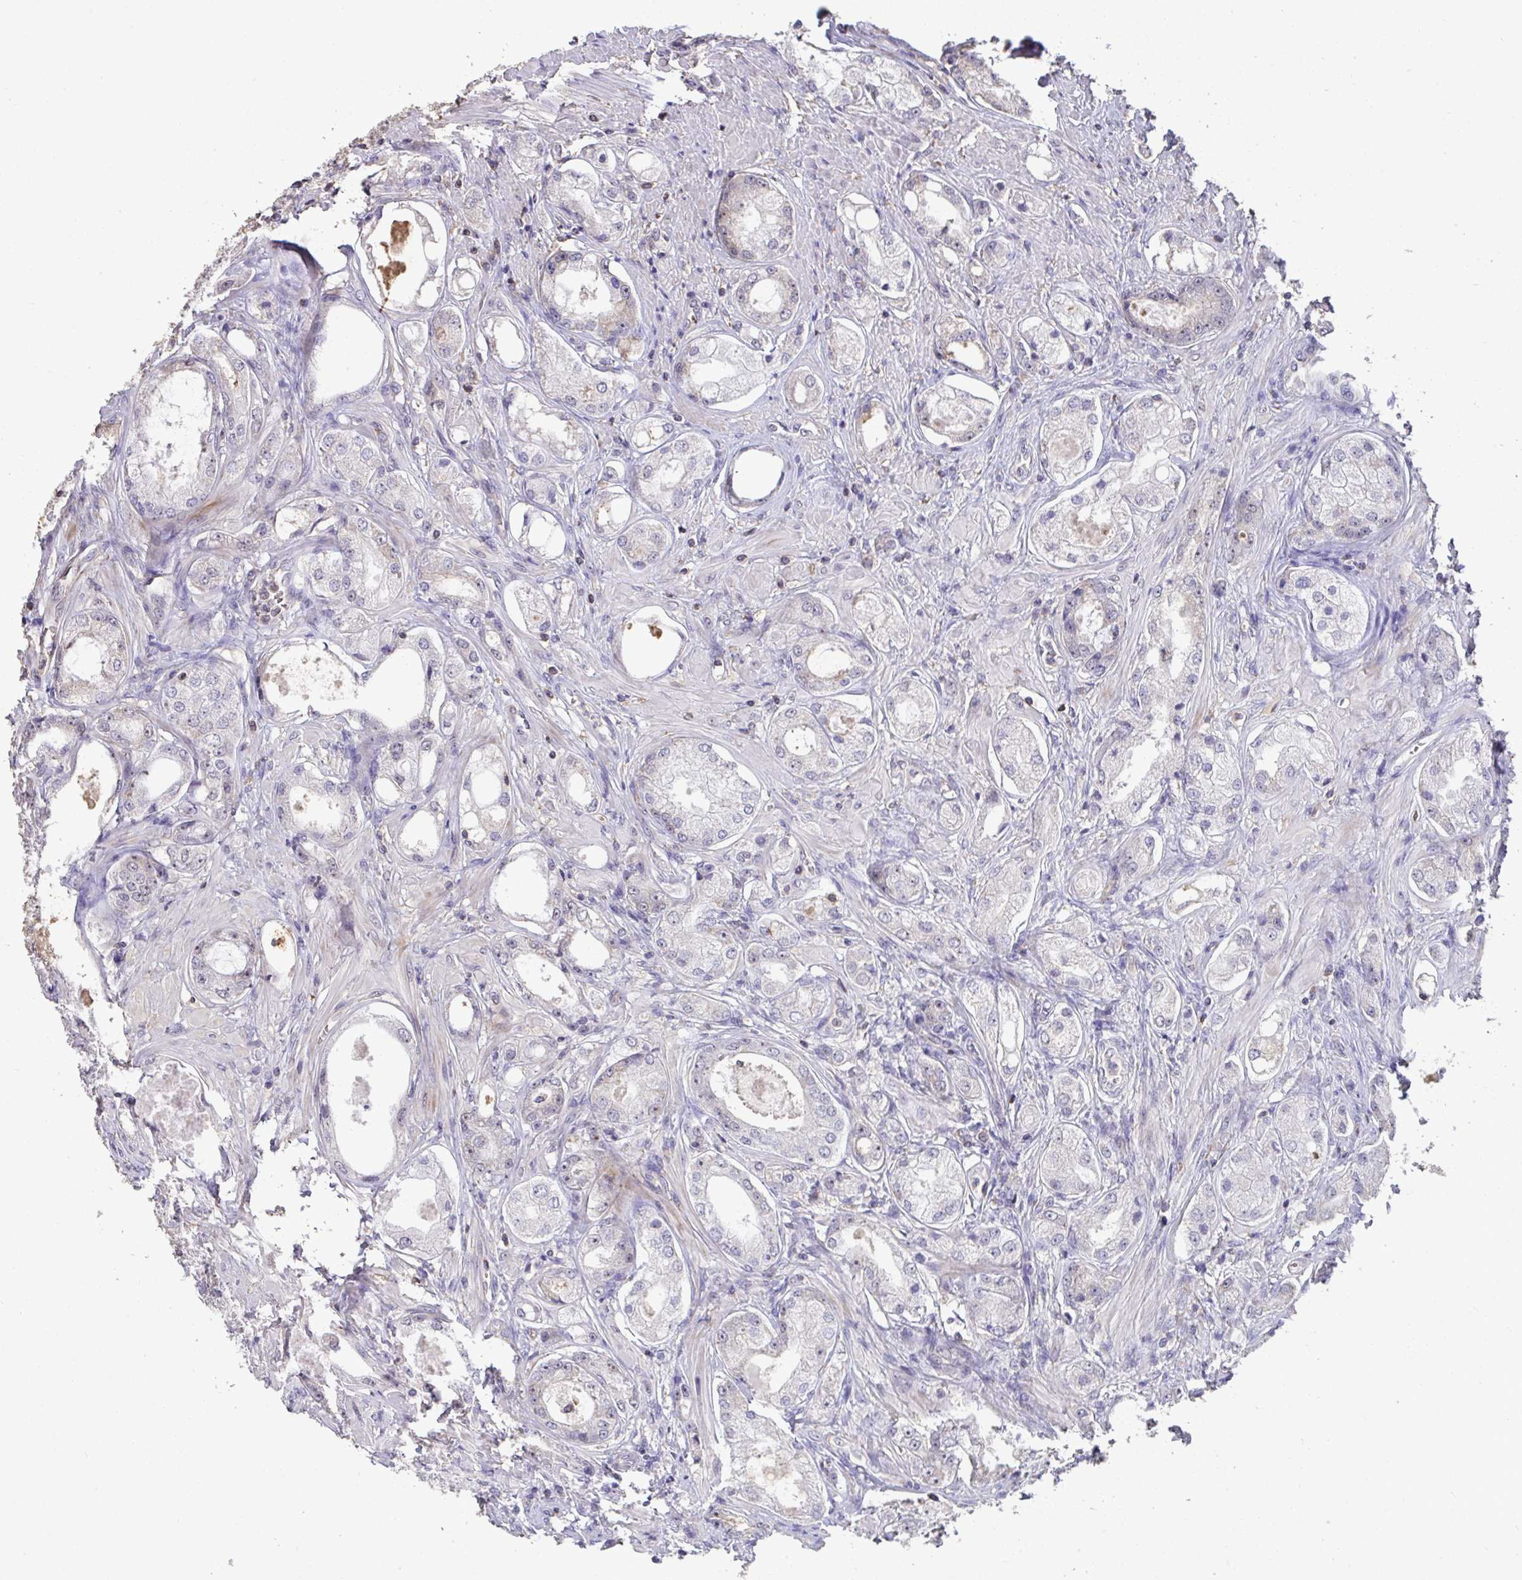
{"staining": {"intensity": "weak", "quantity": "<25%", "location": "nuclear"}, "tissue": "prostate cancer", "cell_type": "Tumor cells", "image_type": "cancer", "snomed": [{"axis": "morphology", "description": "Adenocarcinoma, Low grade"}, {"axis": "topography", "description": "Prostate"}], "caption": "Tumor cells show no significant expression in low-grade adenocarcinoma (prostate).", "gene": "SENP3", "patient": {"sex": "male", "age": 68}}